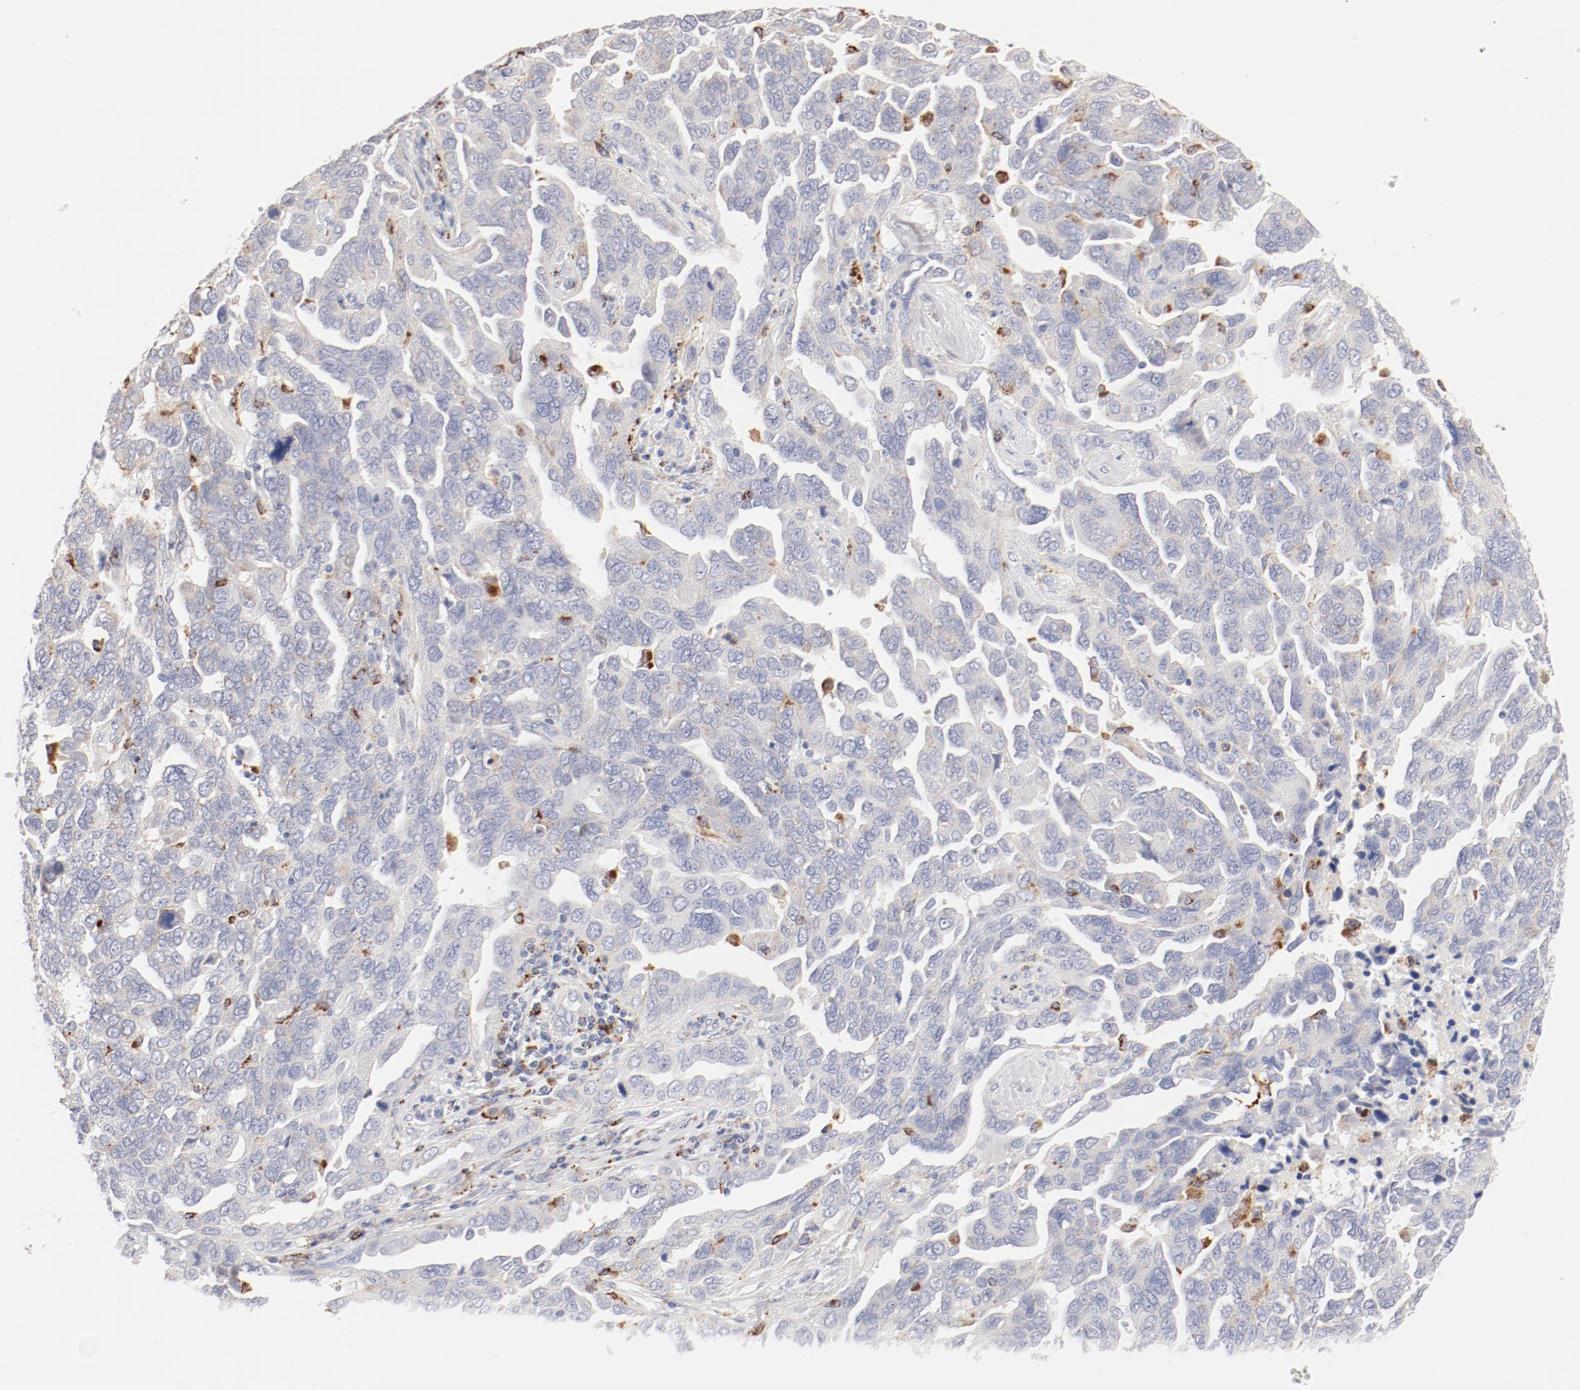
{"staining": {"intensity": "negative", "quantity": "none", "location": "none"}, "tissue": "ovarian cancer", "cell_type": "Tumor cells", "image_type": "cancer", "snomed": [{"axis": "morphology", "description": "Cystadenocarcinoma, serous, NOS"}, {"axis": "topography", "description": "Ovary"}], "caption": "Immunohistochemical staining of human ovarian cancer shows no significant positivity in tumor cells.", "gene": "CTSH", "patient": {"sex": "female", "age": 64}}